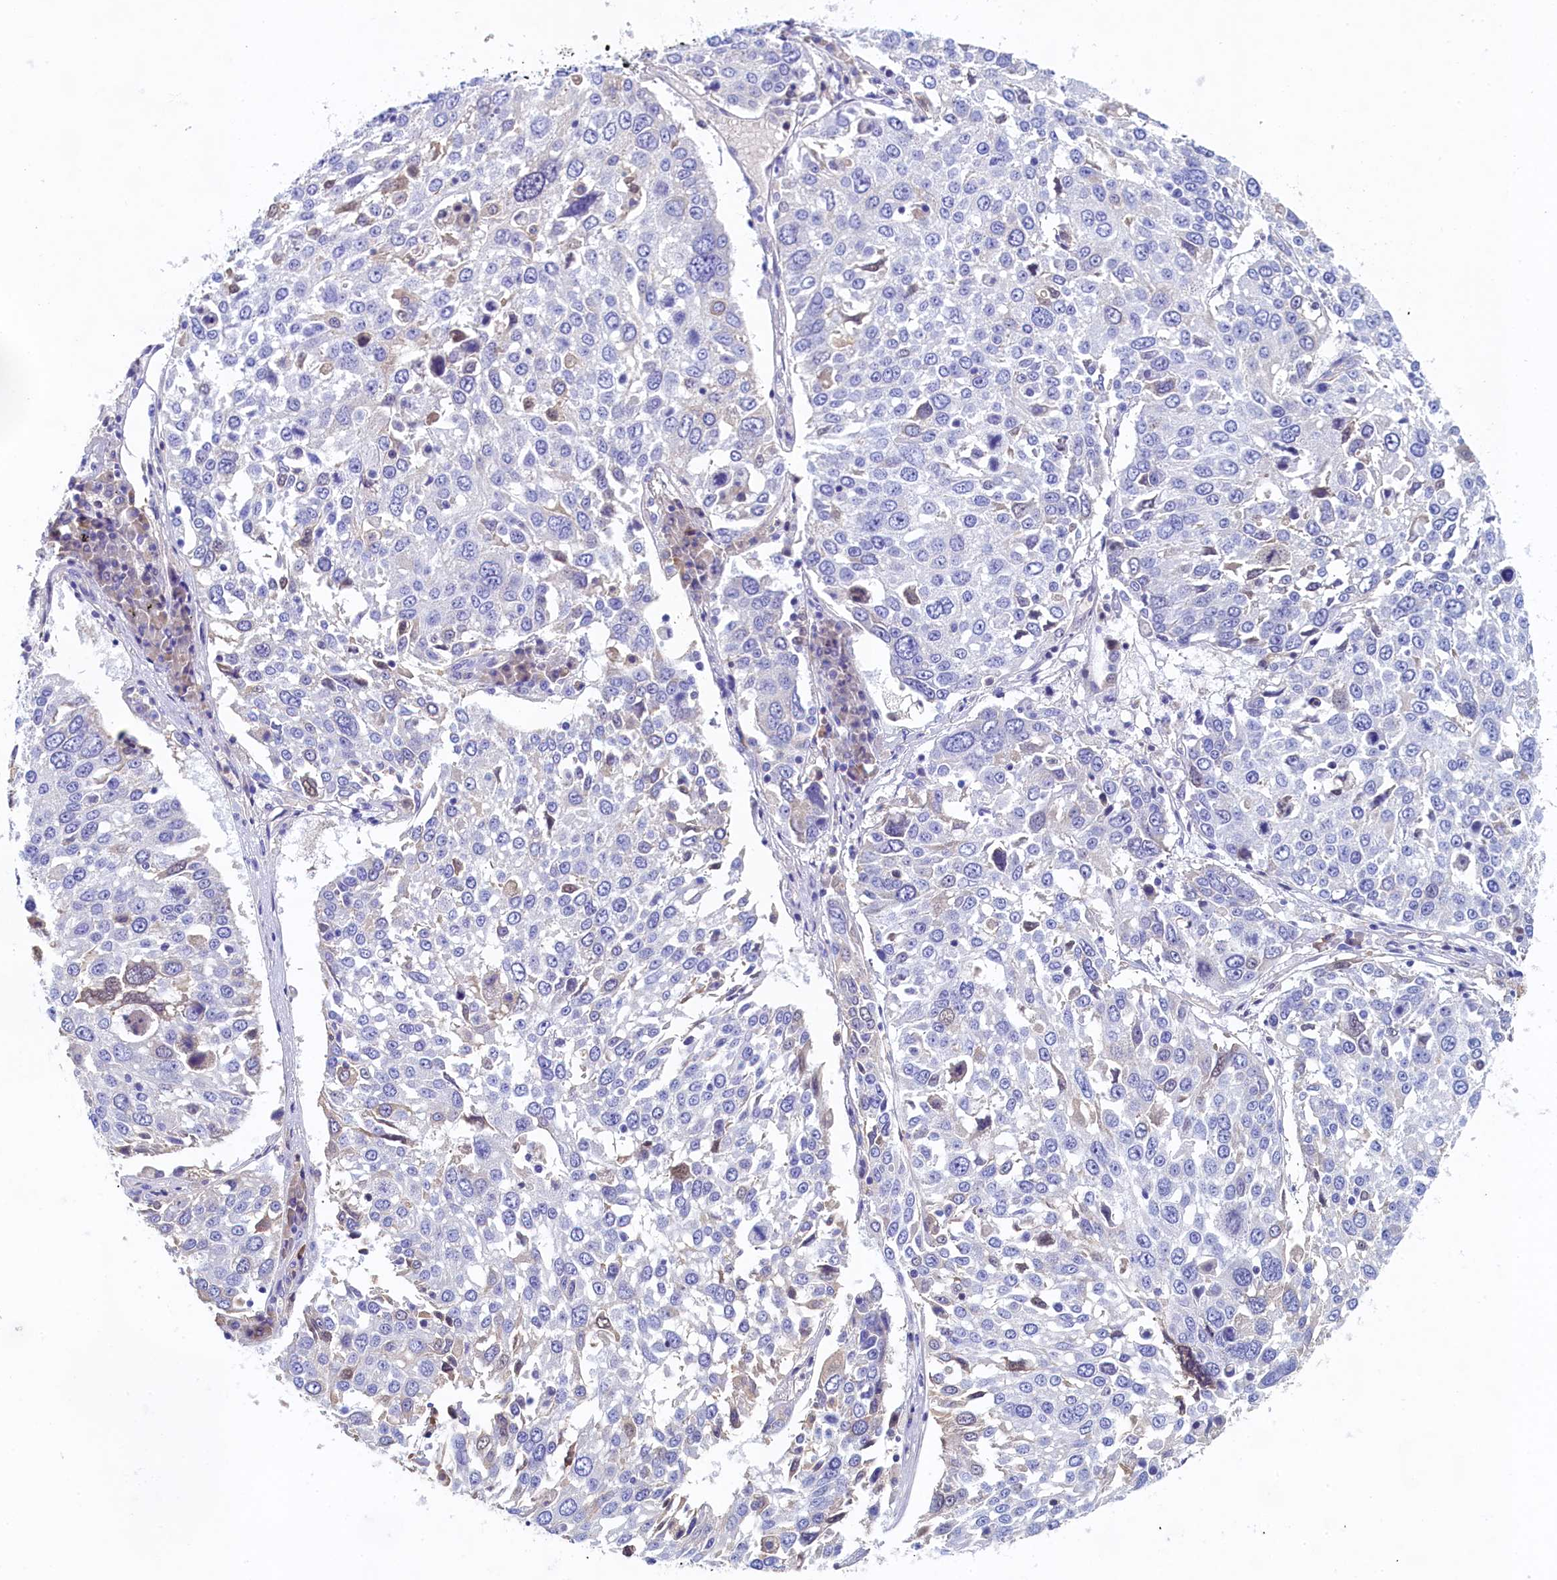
{"staining": {"intensity": "negative", "quantity": "none", "location": "none"}, "tissue": "lung cancer", "cell_type": "Tumor cells", "image_type": "cancer", "snomed": [{"axis": "morphology", "description": "Squamous cell carcinoma, NOS"}, {"axis": "topography", "description": "Lung"}], "caption": "Human squamous cell carcinoma (lung) stained for a protein using immunohistochemistry shows no positivity in tumor cells.", "gene": "GUCA1C", "patient": {"sex": "male", "age": 65}}